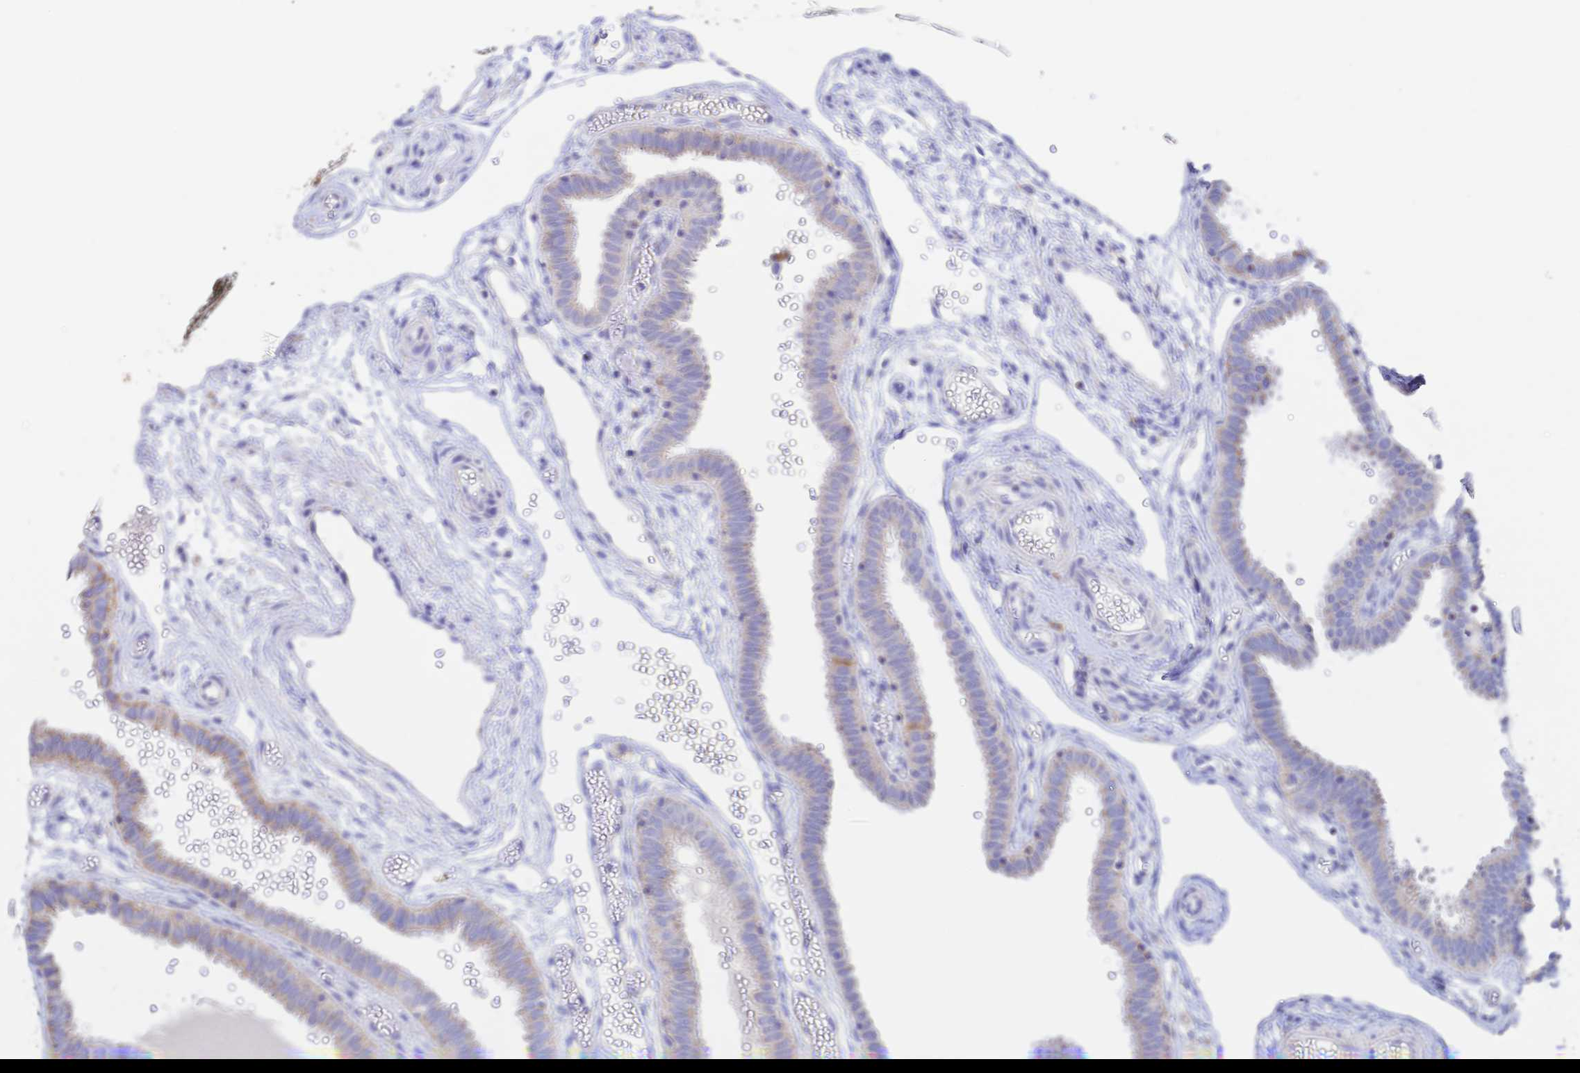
{"staining": {"intensity": "weak", "quantity": "25%-75%", "location": "cytoplasmic/membranous"}, "tissue": "fallopian tube", "cell_type": "Glandular cells", "image_type": "normal", "snomed": [{"axis": "morphology", "description": "Normal tissue, NOS"}, {"axis": "topography", "description": "Fallopian tube"}], "caption": "Immunohistochemical staining of unremarkable fallopian tube displays weak cytoplasmic/membranous protein staining in approximately 25%-75% of glandular cells. Nuclei are stained in blue.", "gene": "SYNGR4", "patient": {"sex": "female", "age": 37}}